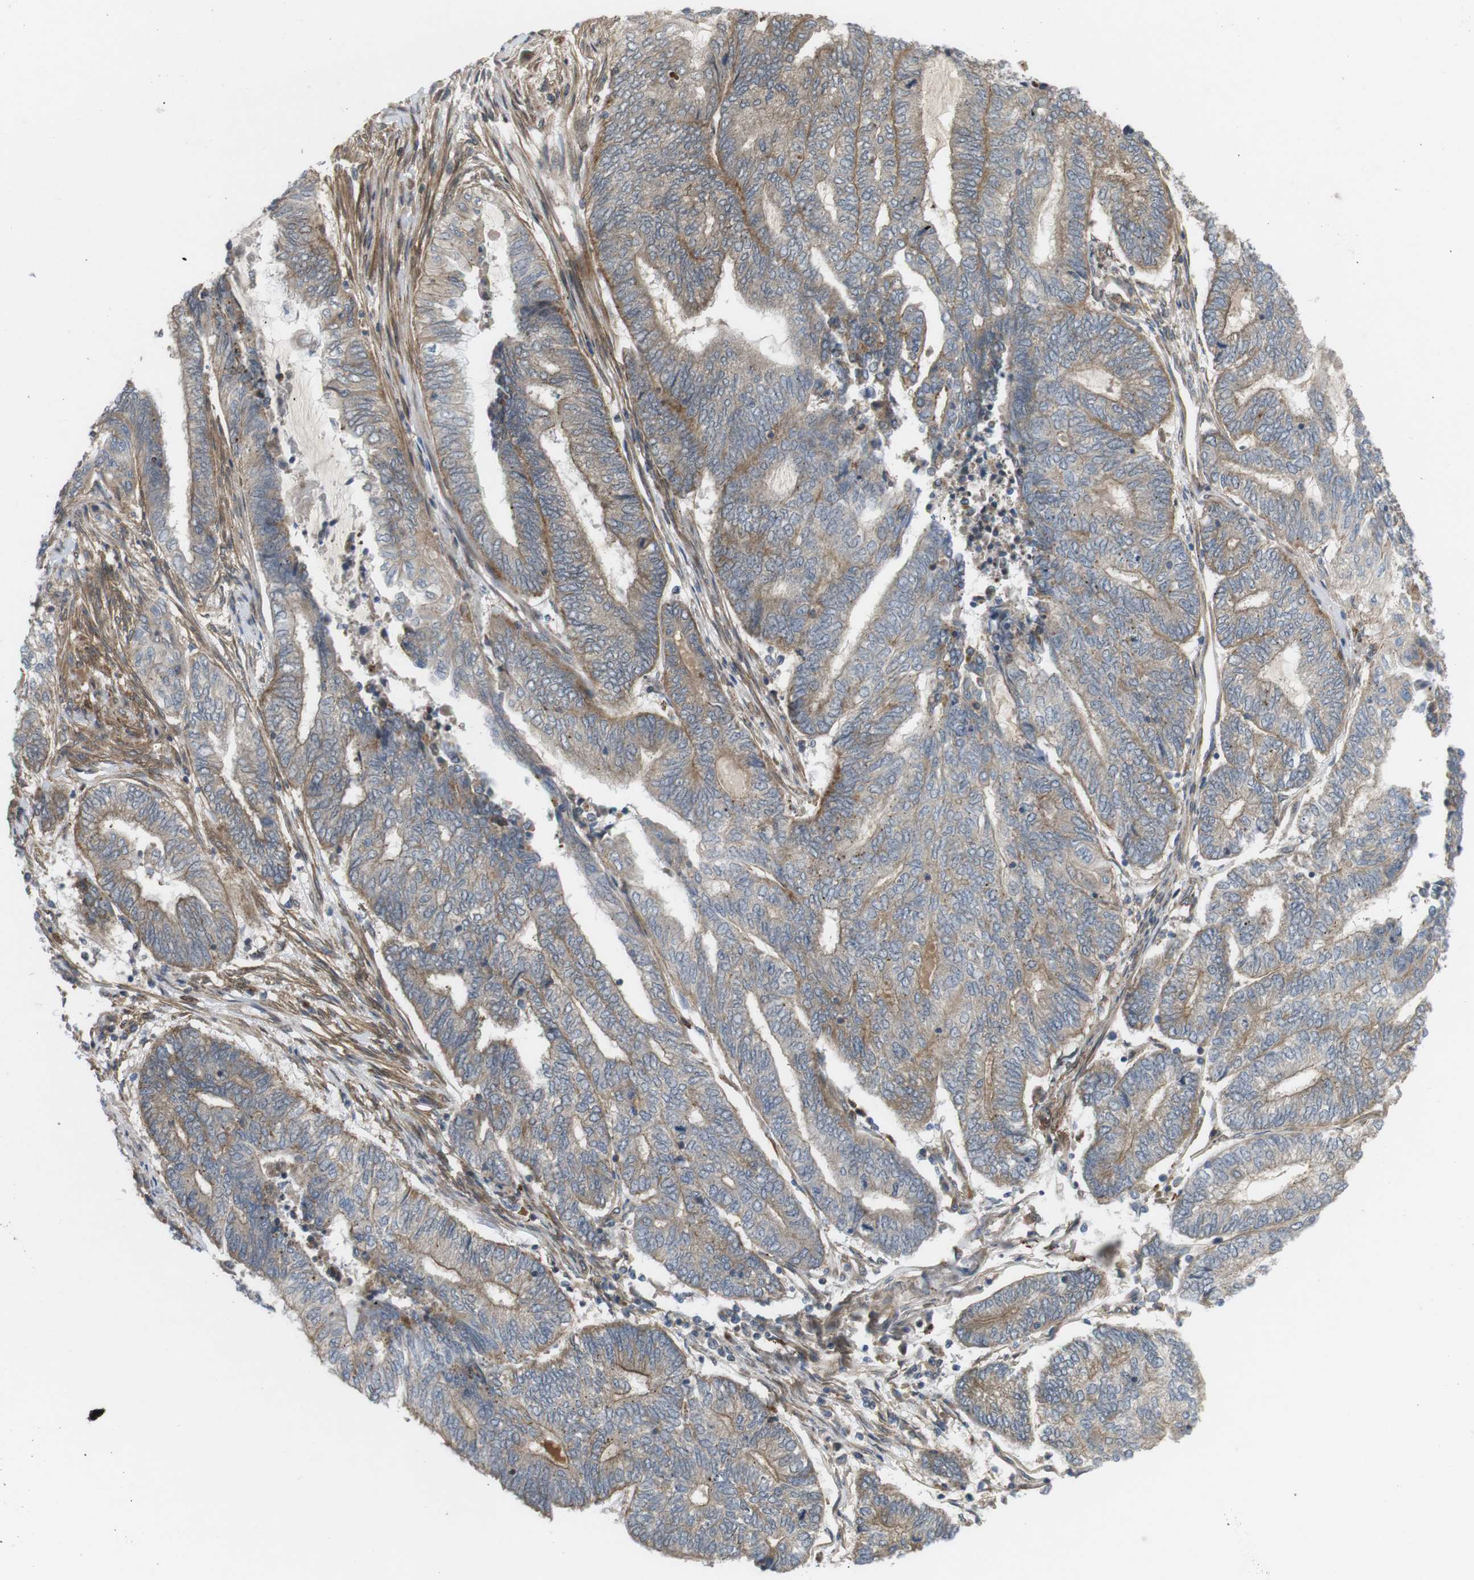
{"staining": {"intensity": "weak", "quantity": ">75%", "location": "cytoplasmic/membranous"}, "tissue": "endometrial cancer", "cell_type": "Tumor cells", "image_type": "cancer", "snomed": [{"axis": "morphology", "description": "Adenocarcinoma, NOS"}, {"axis": "topography", "description": "Uterus"}, {"axis": "topography", "description": "Endometrium"}], "caption": "Endometrial cancer (adenocarcinoma) stained with a protein marker demonstrates weak staining in tumor cells.", "gene": "KANK2", "patient": {"sex": "female", "age": 70}}